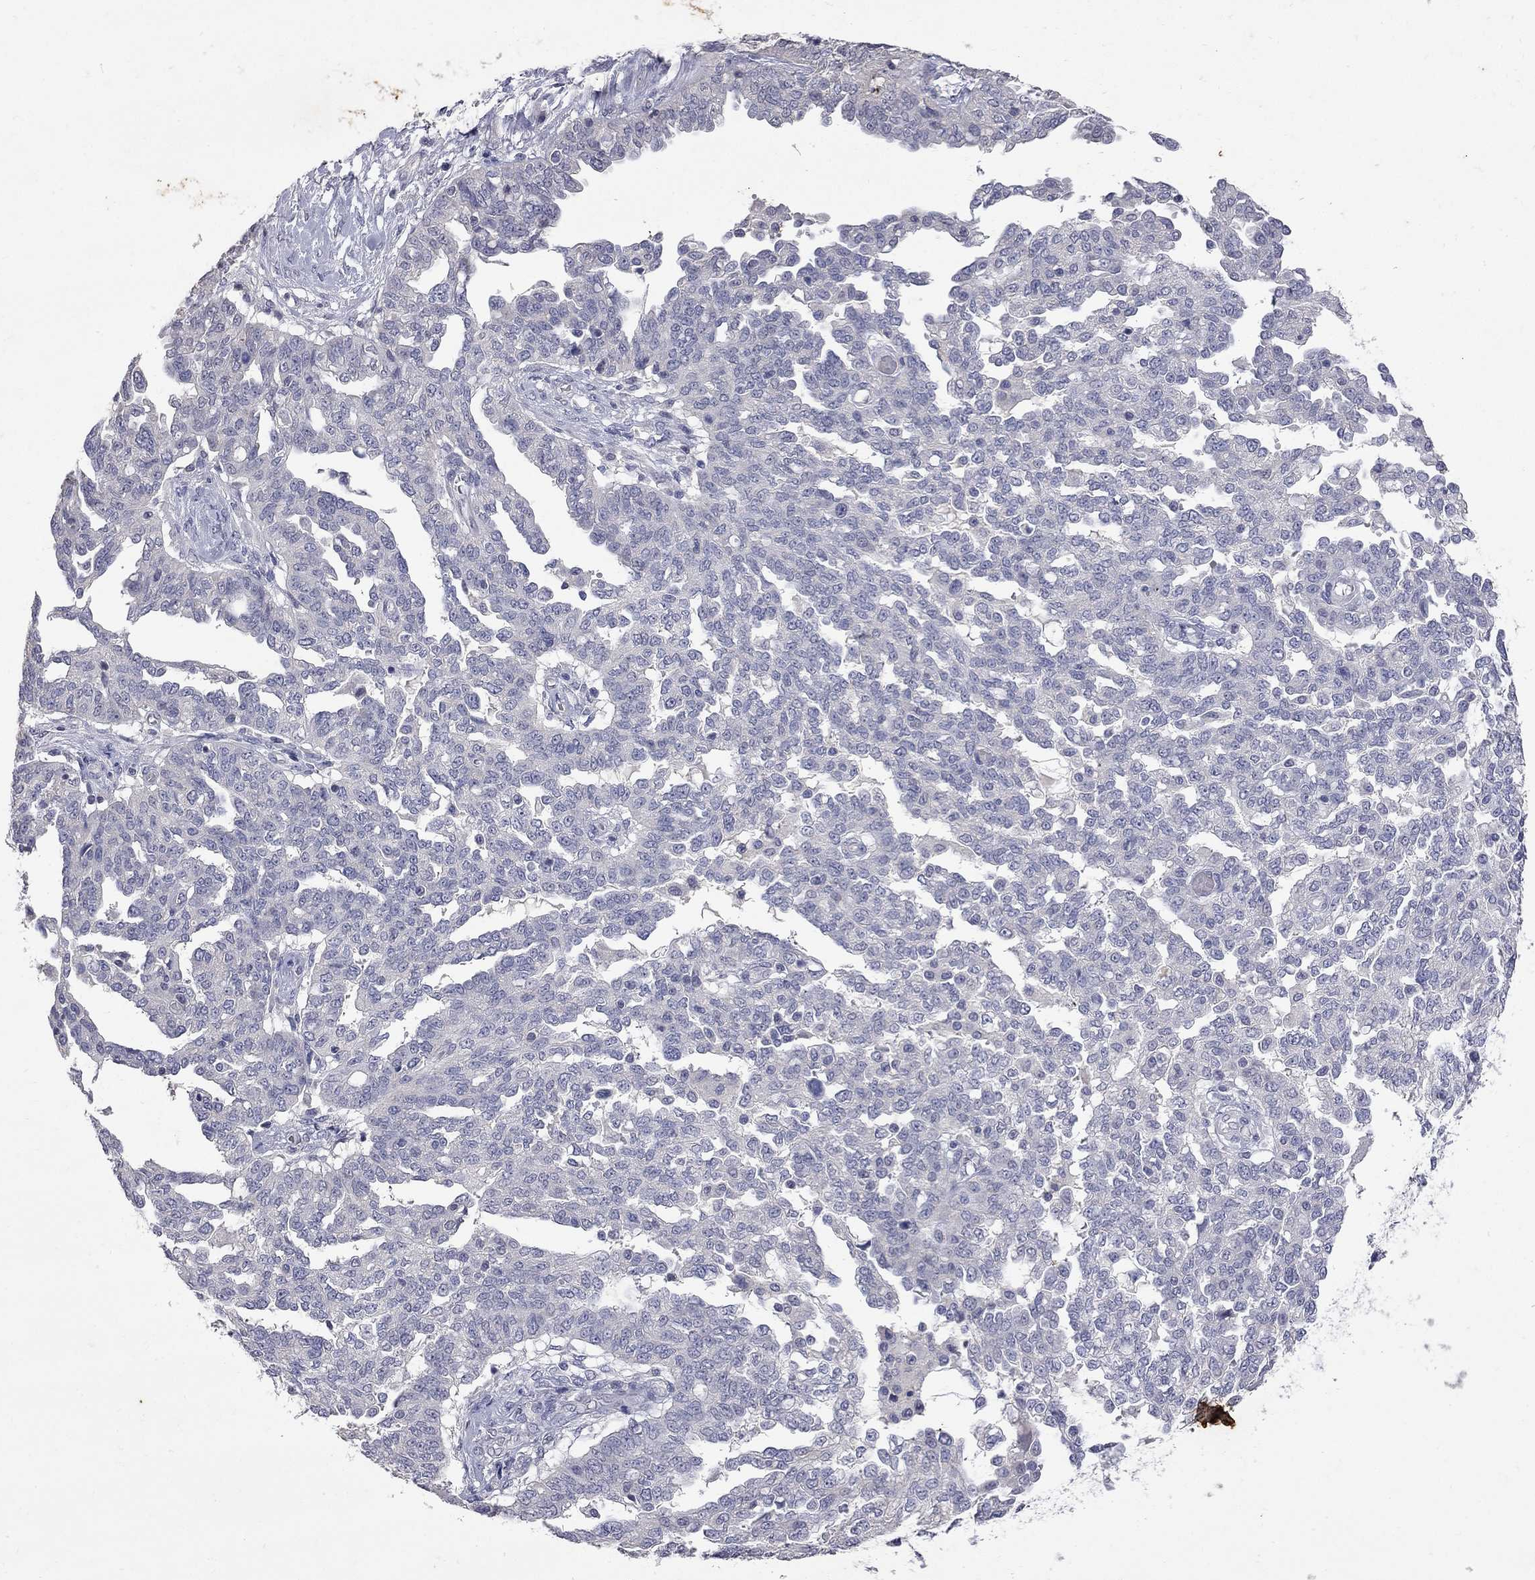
{"staining": {"intensity": "negative", "quantity": "none", "location": "none"}, "tissue": "ovarian cancer", "cell_type": "Tumor cells", "image_type": "cancer", "snomed": [{"axis": "morphology", "description": "Cystadenocarcinoma, serous, NOS"}, {"axis": "topography", "description": "Ovary"}], "caption": "The histopathology image shows no significant staining in tumor cells of ovarian serous cystadenocarcinoma.", "gene": "NOS2", "patient": {"sex": "female", "age": 67}}